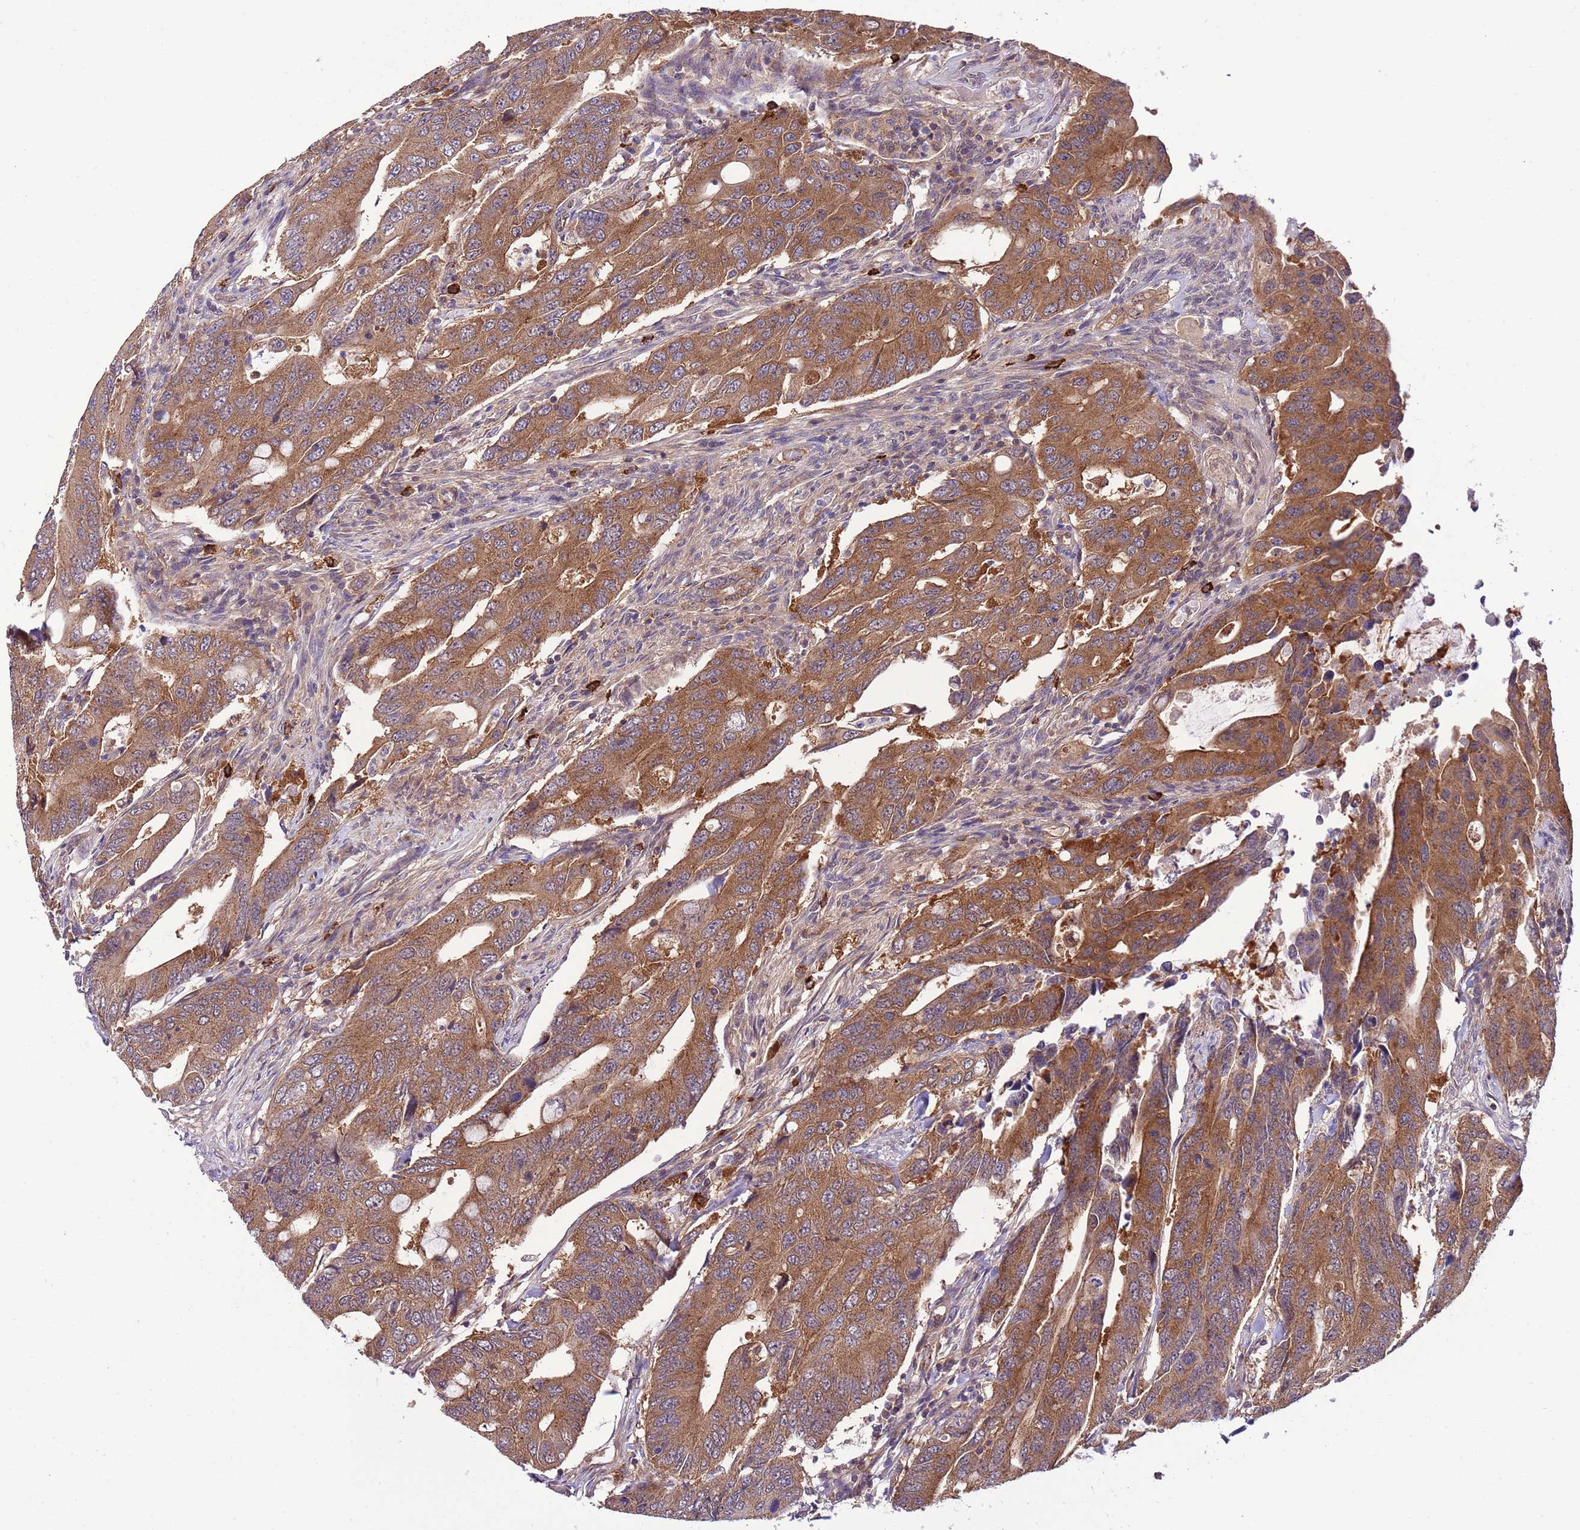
{"staining": {"intensity": "moderate", "quantity": ">75%", "location": "cytoplasmic/membranous"}, "tissue": "colorectal cancer", "cell_type": "Tumor cells", "image_type": "cancer", "snomed": [{"axis": "morphology", "description": "Adenocarcinoma, NOS"}, {"axis": "topography", "description": "Colon"}], "caption": "Colorectal cancer (adenocarcinoma) was stained to show a protein in brown. There is medium levels of moderate cytoplasmic/membranous staining in about >75% of tumor cells.", "gene": "DONSON", "patient": {"sex": "male", "age": 71}}